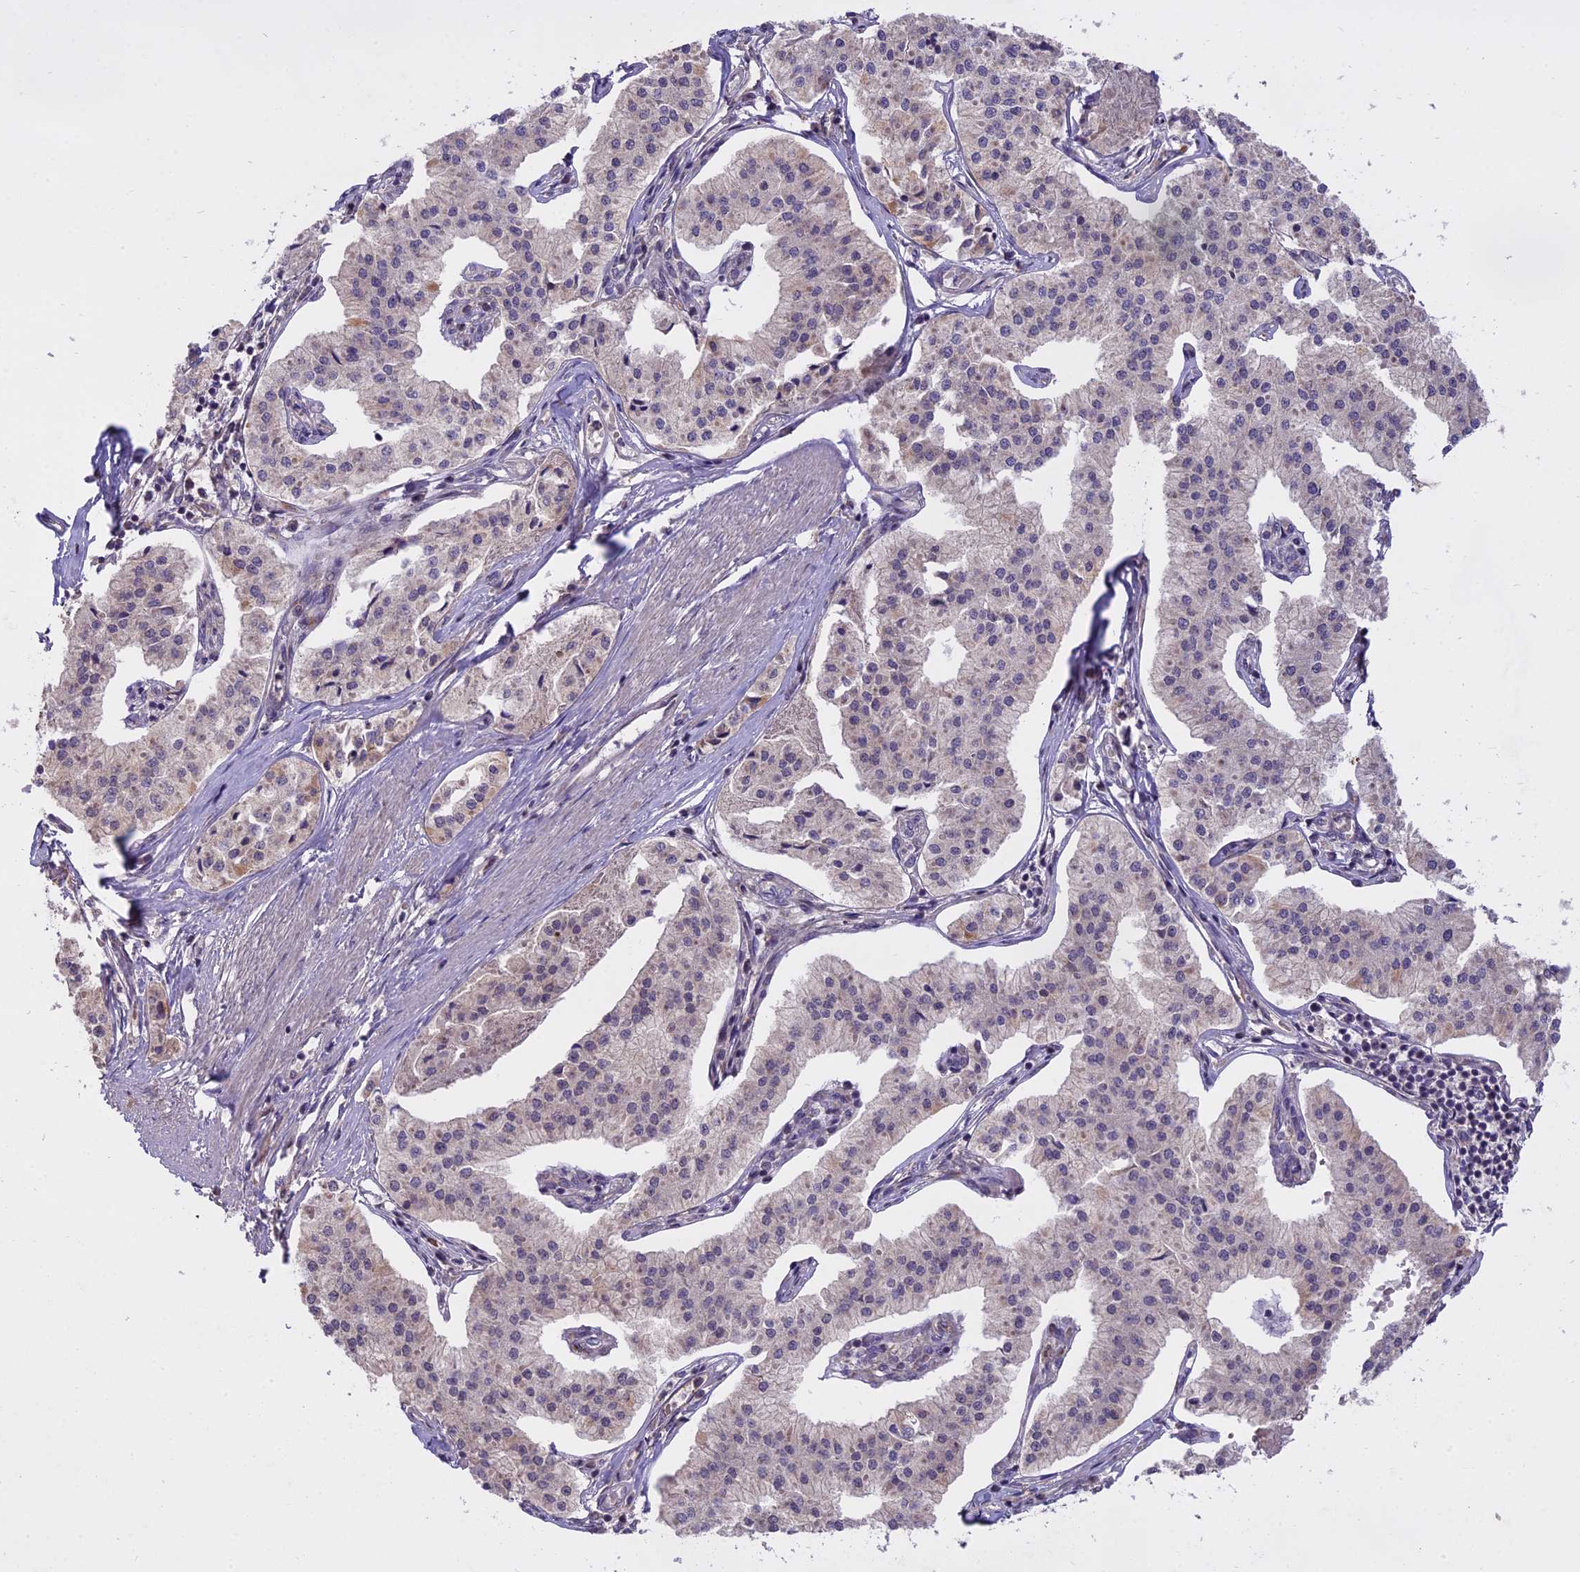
{"staining": {"intensity": "negative", "quantity": "none", "location": "none"}, "tissue": "pancreatic cancer", "cell_type": "Tumor cells", "image_type": "cancer", "snomed": [{"axis": "morphology", "description": "Adenocarcinoma, NOS"}, {"axis": "topography", "description": "Pancreas"}], "caption": "Tumor cells are negative for brown protein staining in adenocarcinoma (pancreatic).", "gene": "WFDC2", "patient": {"sex": "female", "age": 50}}